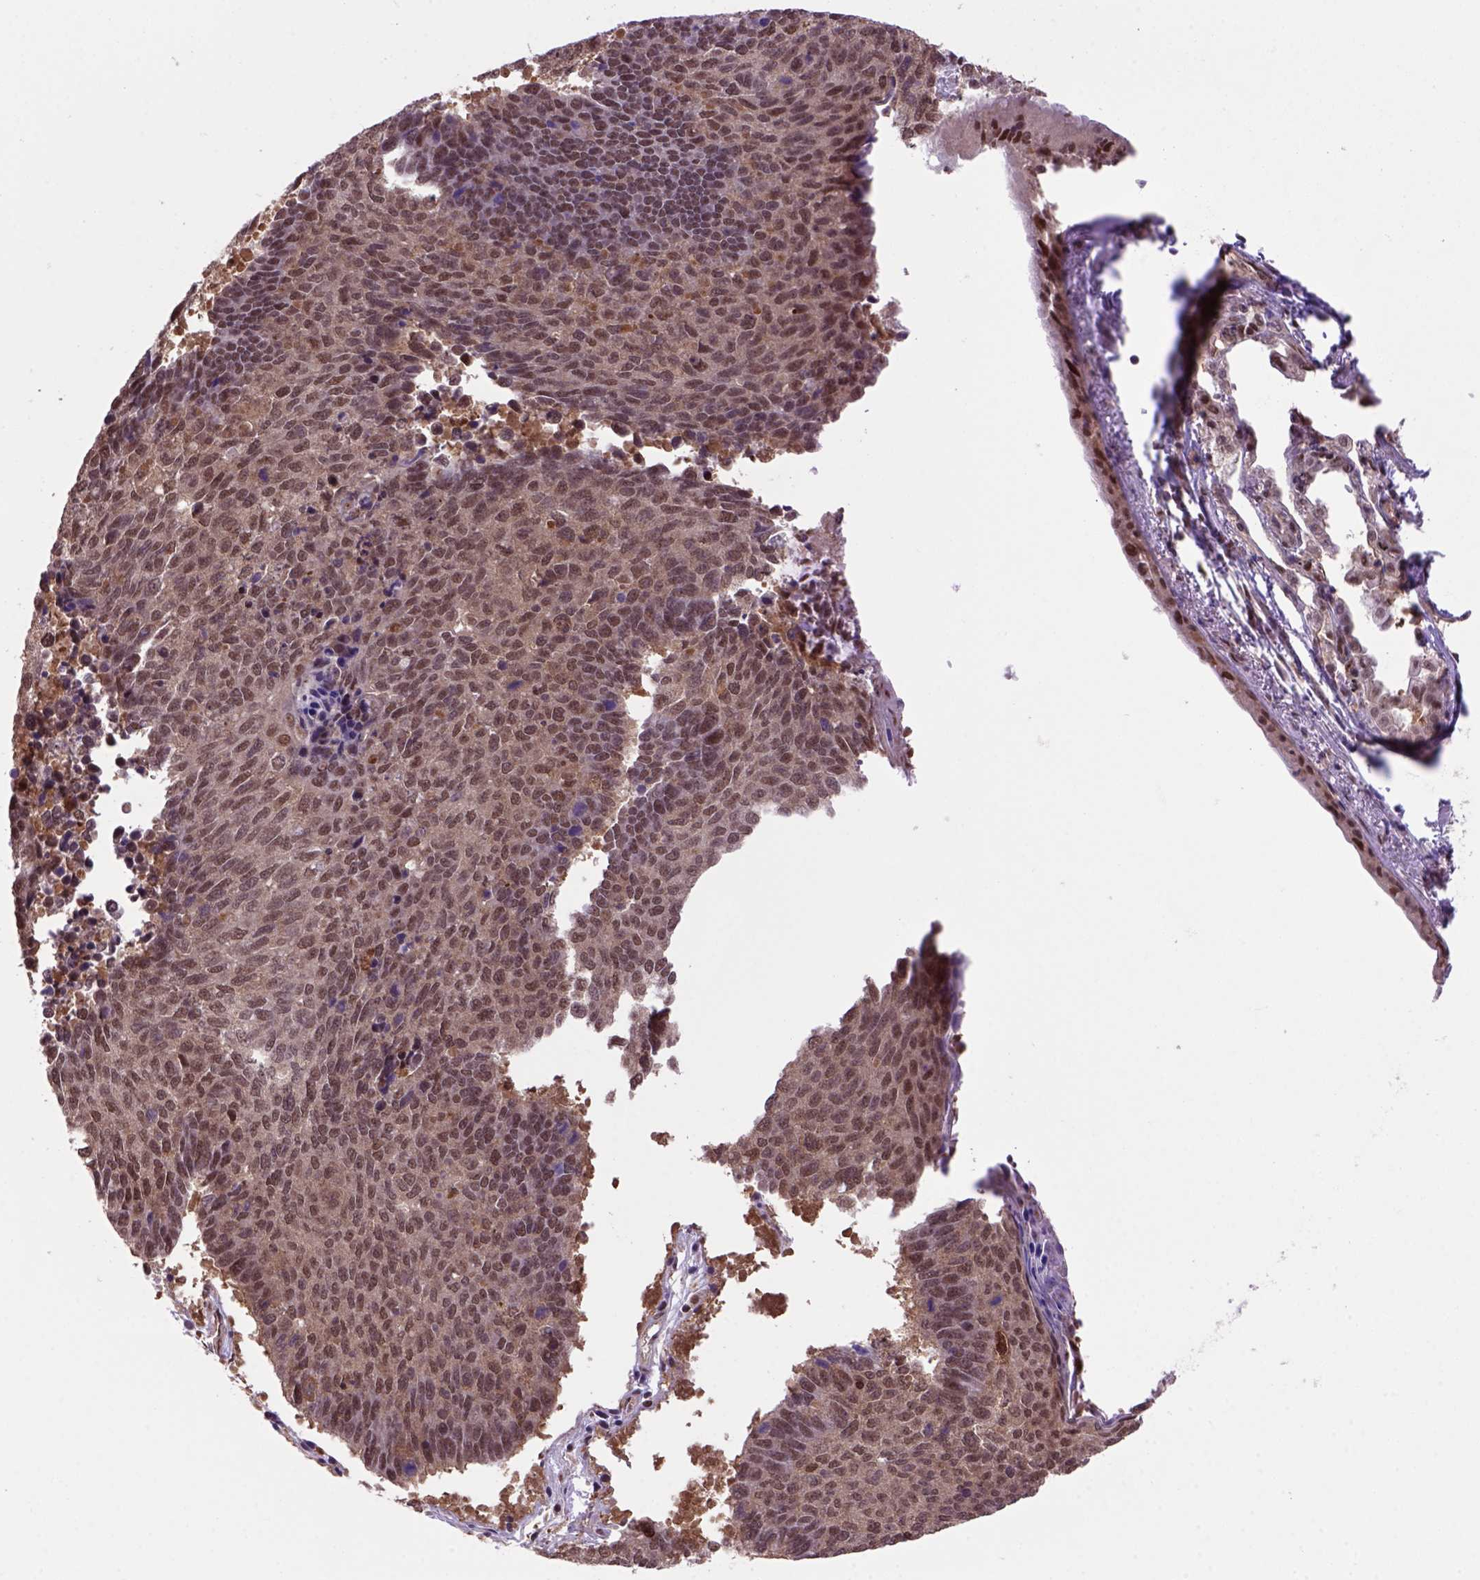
{"staining": {"intensity": "moderate", "quantity": ">75%", "location": "cytoplasmic/membranous,nuclear"}, "tissue": "lung cancer", "cell_type": "Tumor cells", "image_type": "cancer", "snomed": [{"axis": "morphology", "description": "Squamous cell carcinoma, NOS"}, {"axis": "topography", "description": "Lung"}], "caption": "Moderate cytoplasmic/membranous and nuclear expression is identified in approximately >75% of tumor cells in lung cancer (squamous cell carcinoma). (DAB = brown stain, brightfield microscopy at high magnification).", "gene": "PSMC2", "patient": {"sex": "male", "age": 73}}